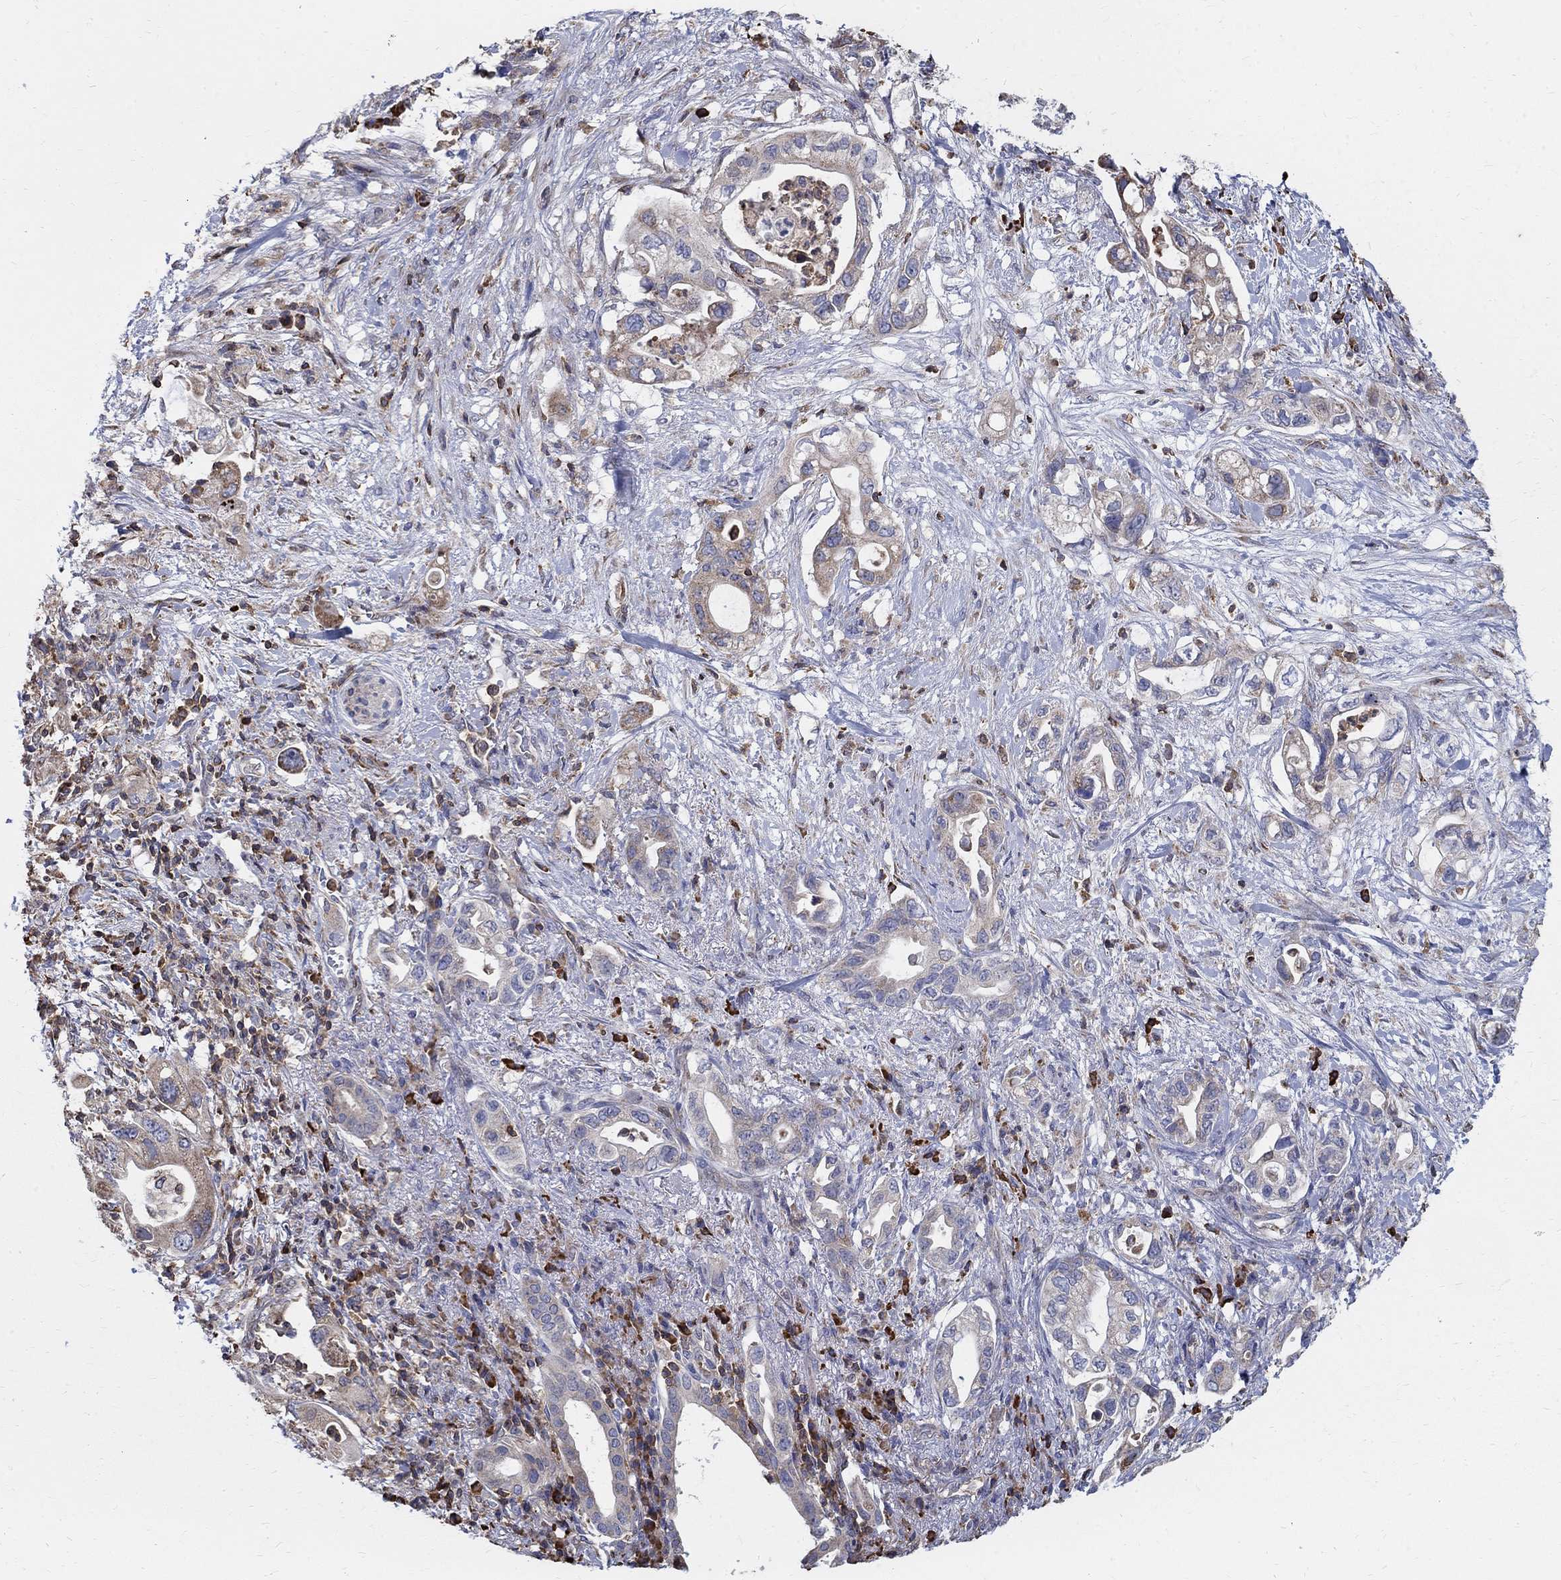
{"staining": {"intensity": "weak", "quantity": "25%-75%", "location": "cytoplasmic/membranous"}, "tissue": "pancreatic cancer", "cell_type": "Tumor cells", "image_type": "cancer", "snomed": [{"axis": "morphology", "description": "Adenocarcinoma, NOS"}, {"axis": "topography", "description": "Pancreas"}], "caption": "Pancreatic cancer (adenocarcinoma) stained with a protein marker demonstrates weak staining in tumor cells.", "gene": "AGAP2", "patient": {"sex": "female", "age": 72}}